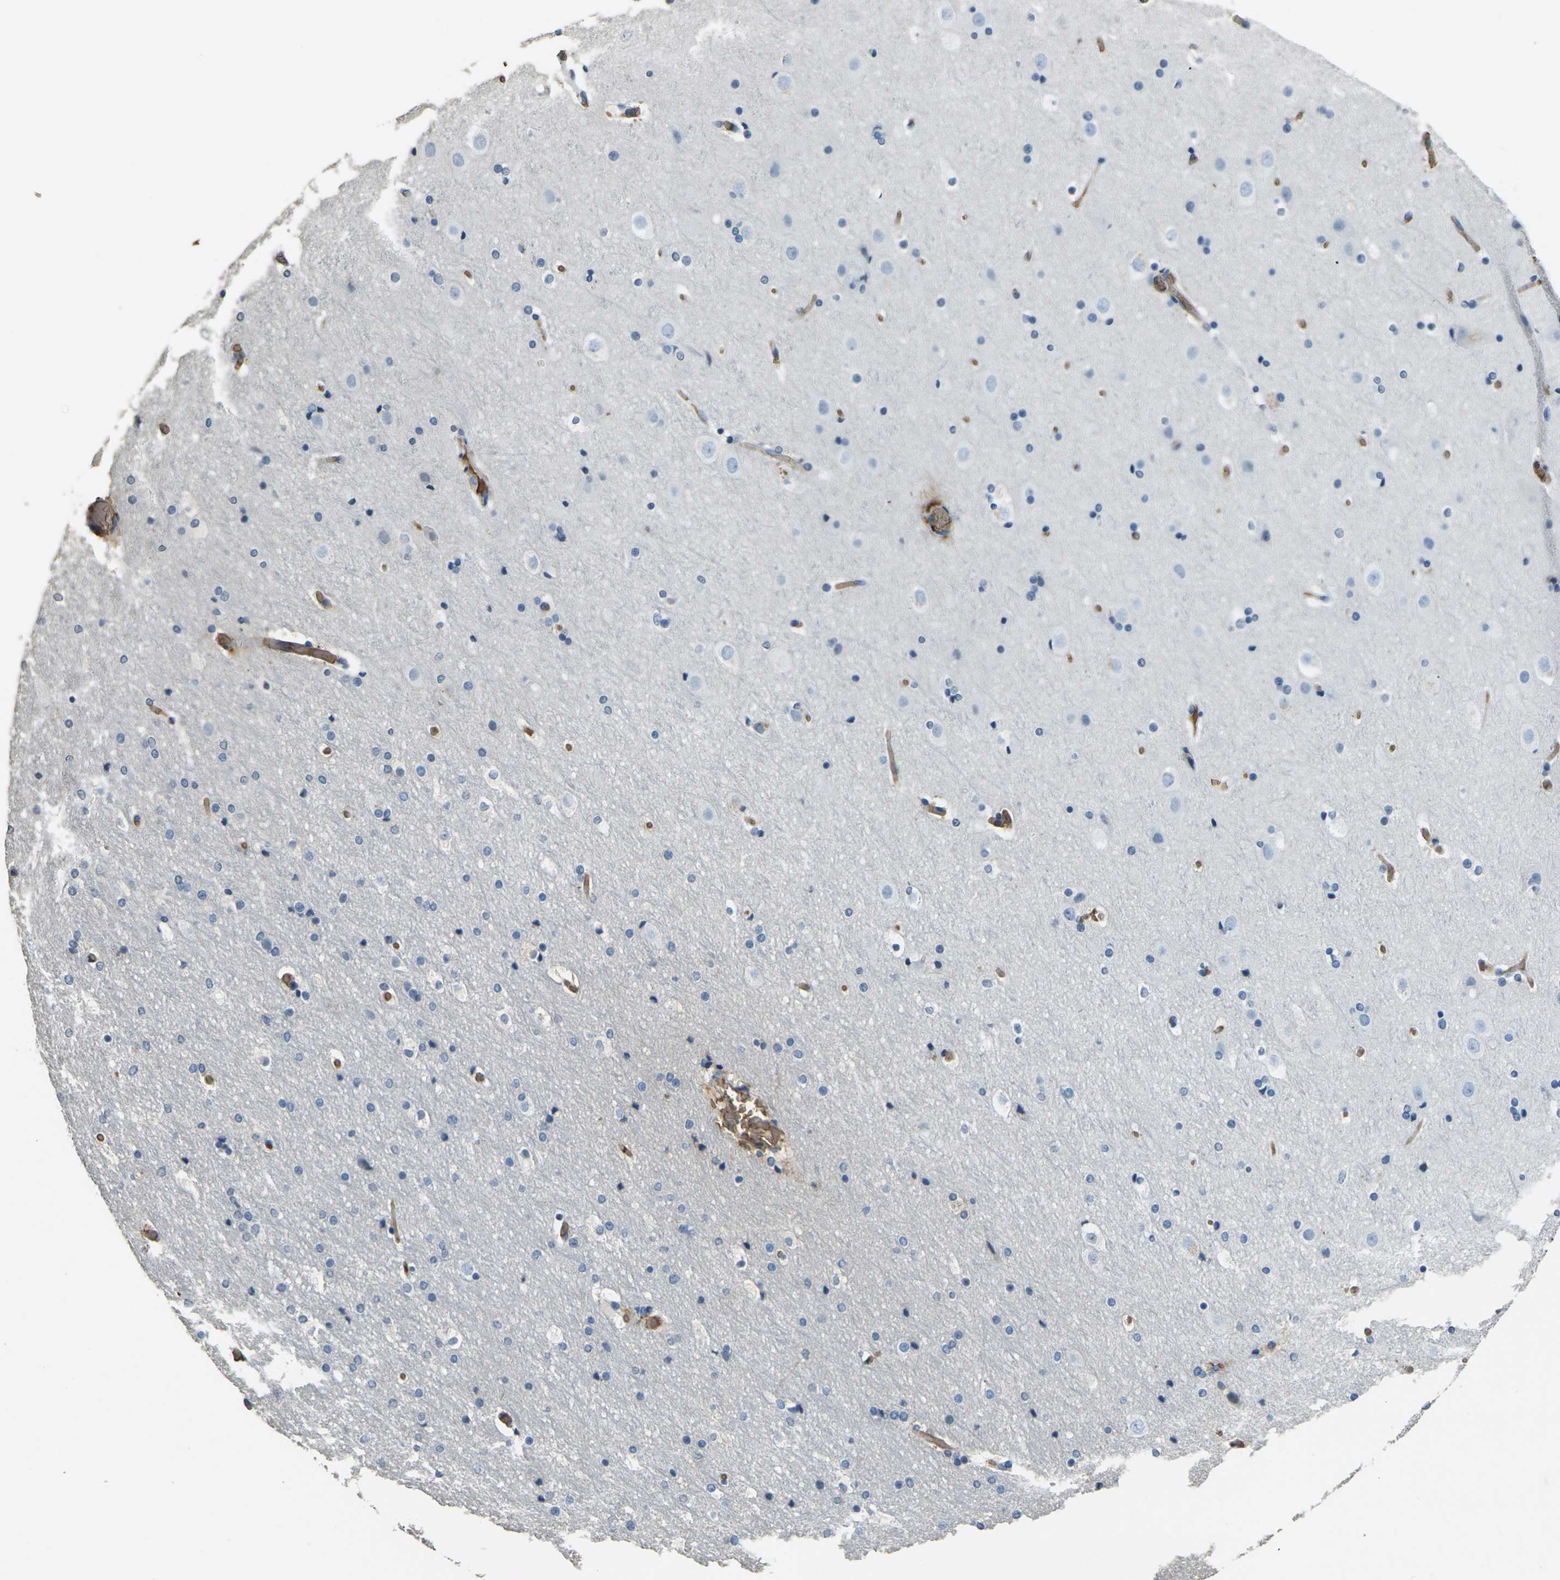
{"staining": {"intensity": "negative", "quantity": "none", "location": "none"}, "tissue": "cerebral cortex", "cell_type": "Endothelial cells", "image_type": "normal", "snomed": [{"axis": "morphology", "description": "Normal tissue, NOS"}, {"axis": "topography", "description": "Cerebral cortex"}], "caption": "Immunohistochemistry (IHC) of normal human cerebral cortex displays no expression in endothelial cells. Nuclei are stained in blue.", "gene": "HBB", "patient": {"sex": "male", "age": 57}}